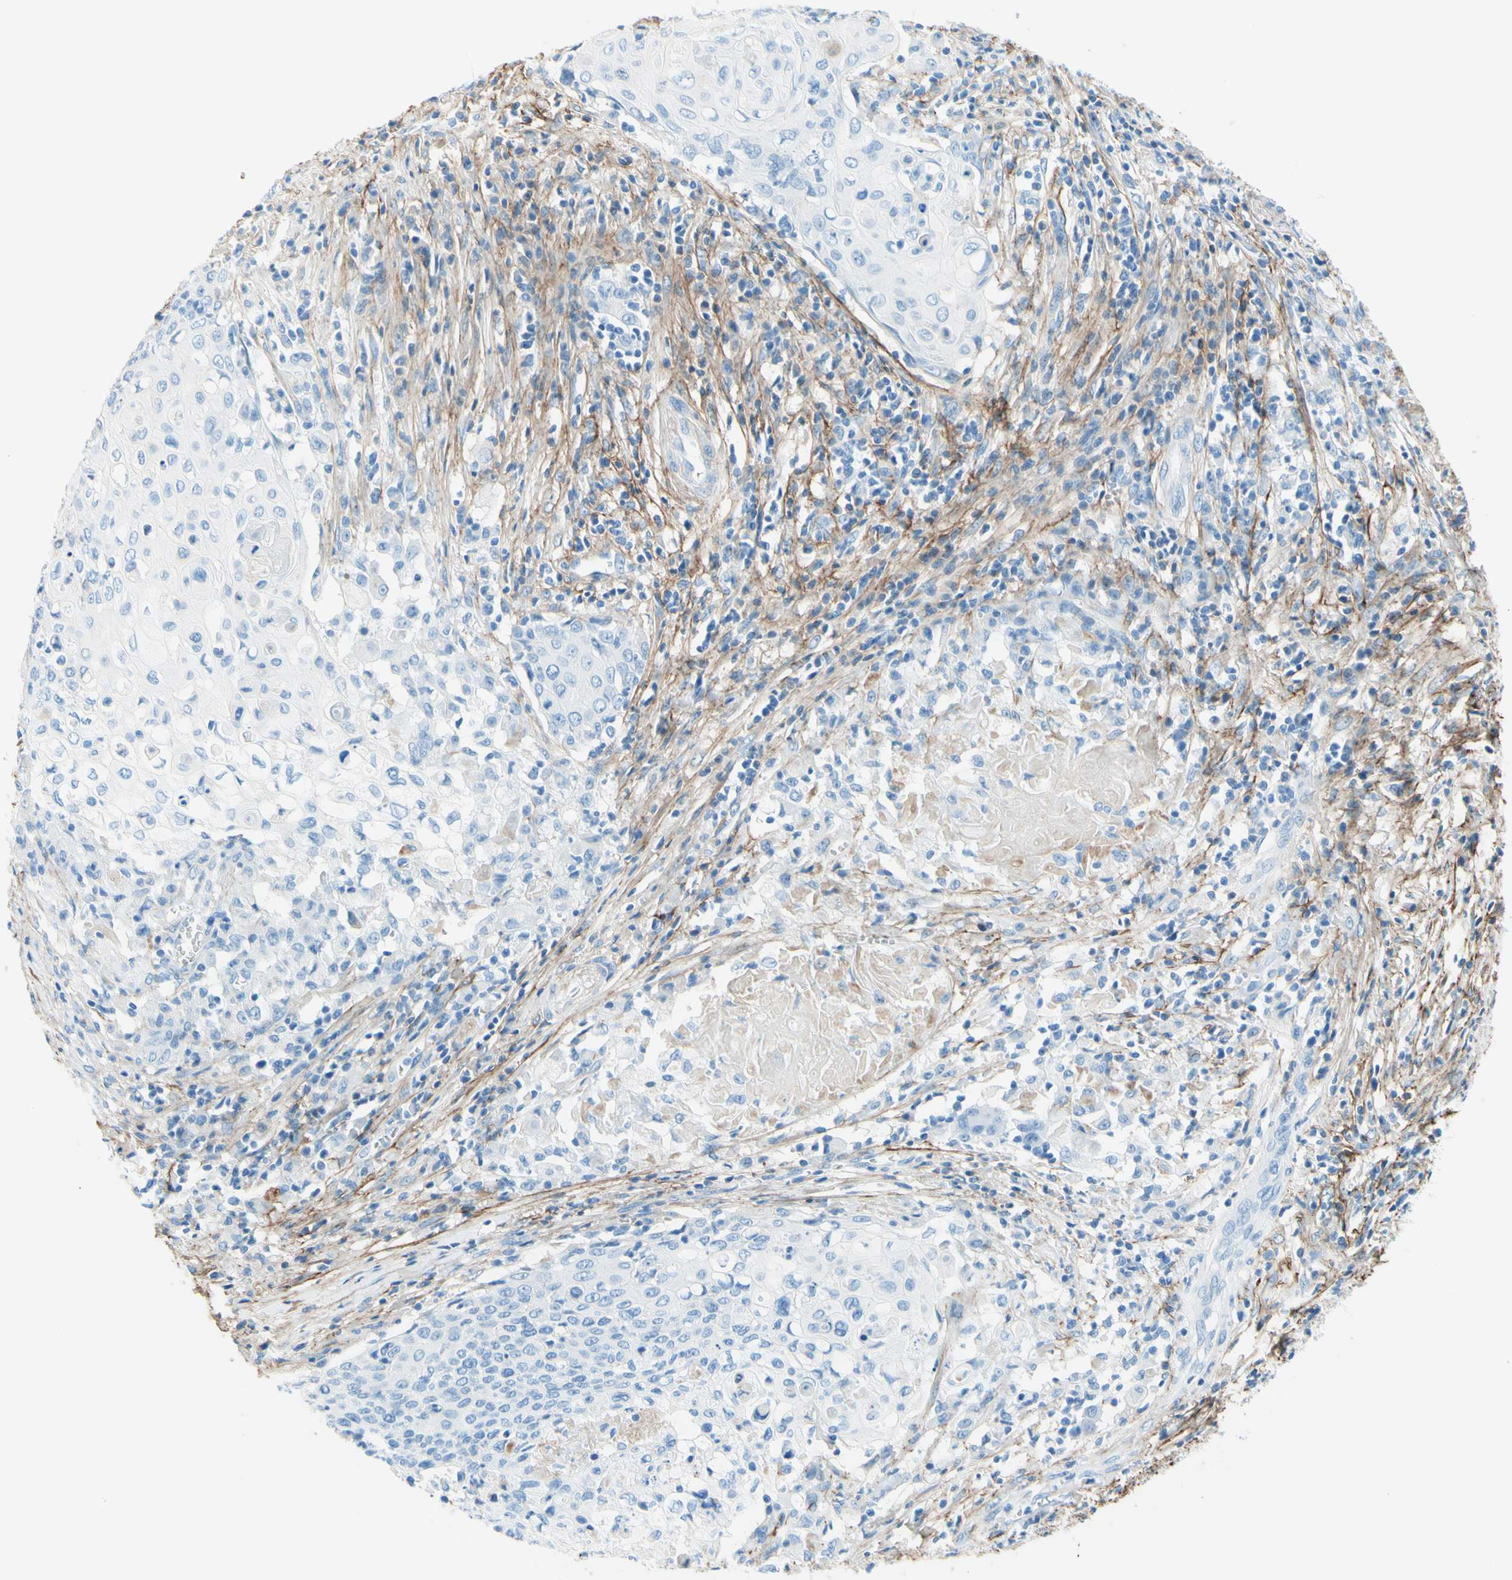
{"staining": {"intensity": "negative", "quantity": "none", "location": "none"}, "tissue": "cervical cancer", "cell_type": "Tumor cells", "image_type": "cancer", "snomed": [{"axis": "morphology", "description": "Squamous cell carcinoma, NOS"}, {"axis": "topography", "description": "Cervix"}], "caption": "High magnification brightfield microscopy of cervical cancer (squamous cell carcinoma) stained with DAB (3,3'-diaminobenzidine) (brown) and counterstained with hematoxylin (blue): tumor cells show no significant expression. (Immunohistochemistry, brightfield microscopy, high magnification).", "gene": "MFAP5", "patient": {"sex": "female", "age": 39}}